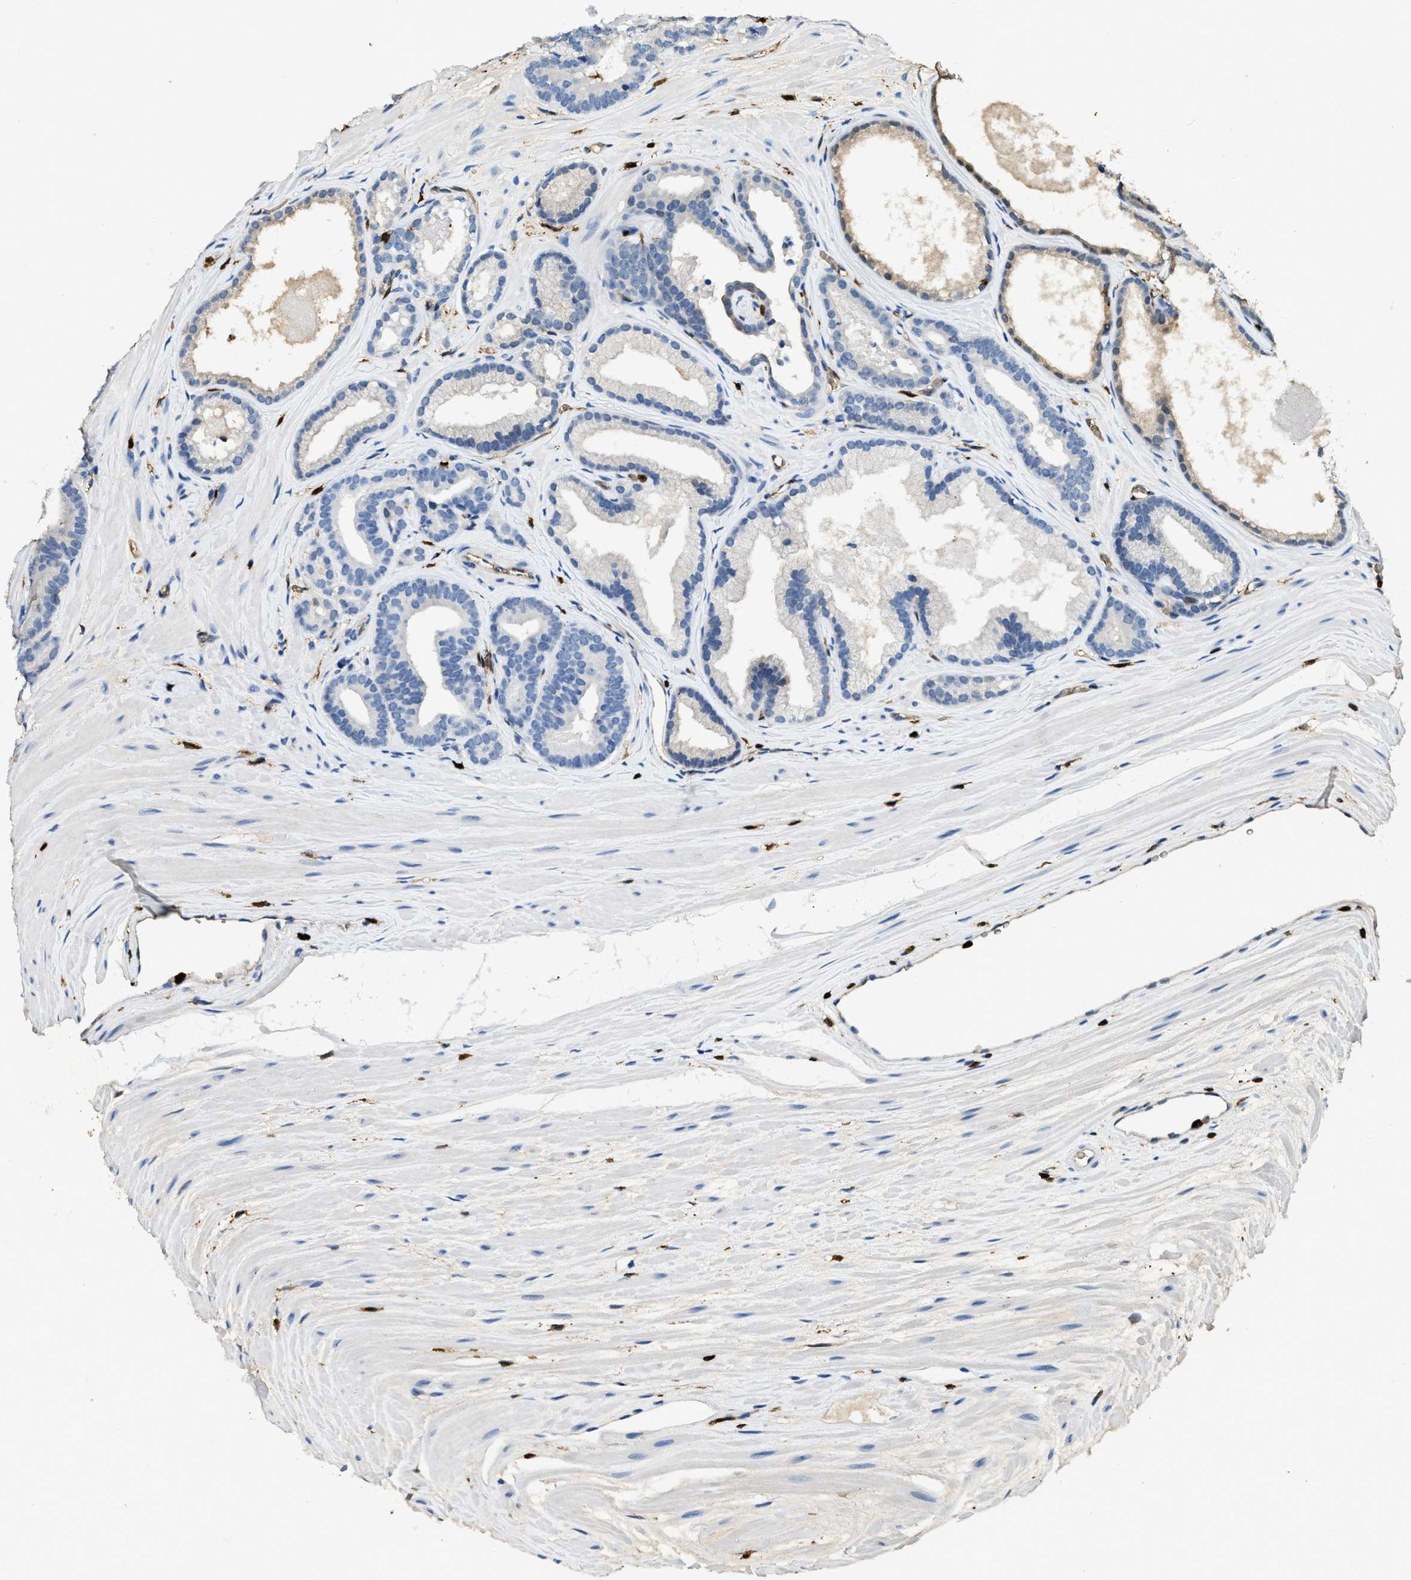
{"staining": {"intensity": "negative", "quantity": "none", "location": "none"}, "tissue": "prostate cancer", "cell_type": "Tumor cells", "image_type": "cancer", "snomed": [{"axis": "morphology", "description": "Adenocarcinoma, High grade"}, {"axis": "topography", "description": "Prostate"}], "caption": "Immunohistochemistry (IHC) micrograph of human prostate cancer (high-grade adenocarcinoma) stained for a protein (brown), which exhibits no staining in tumor cells.", "gene": "ARHGDIB", "patient": {"sex": "male", "age": 60}}